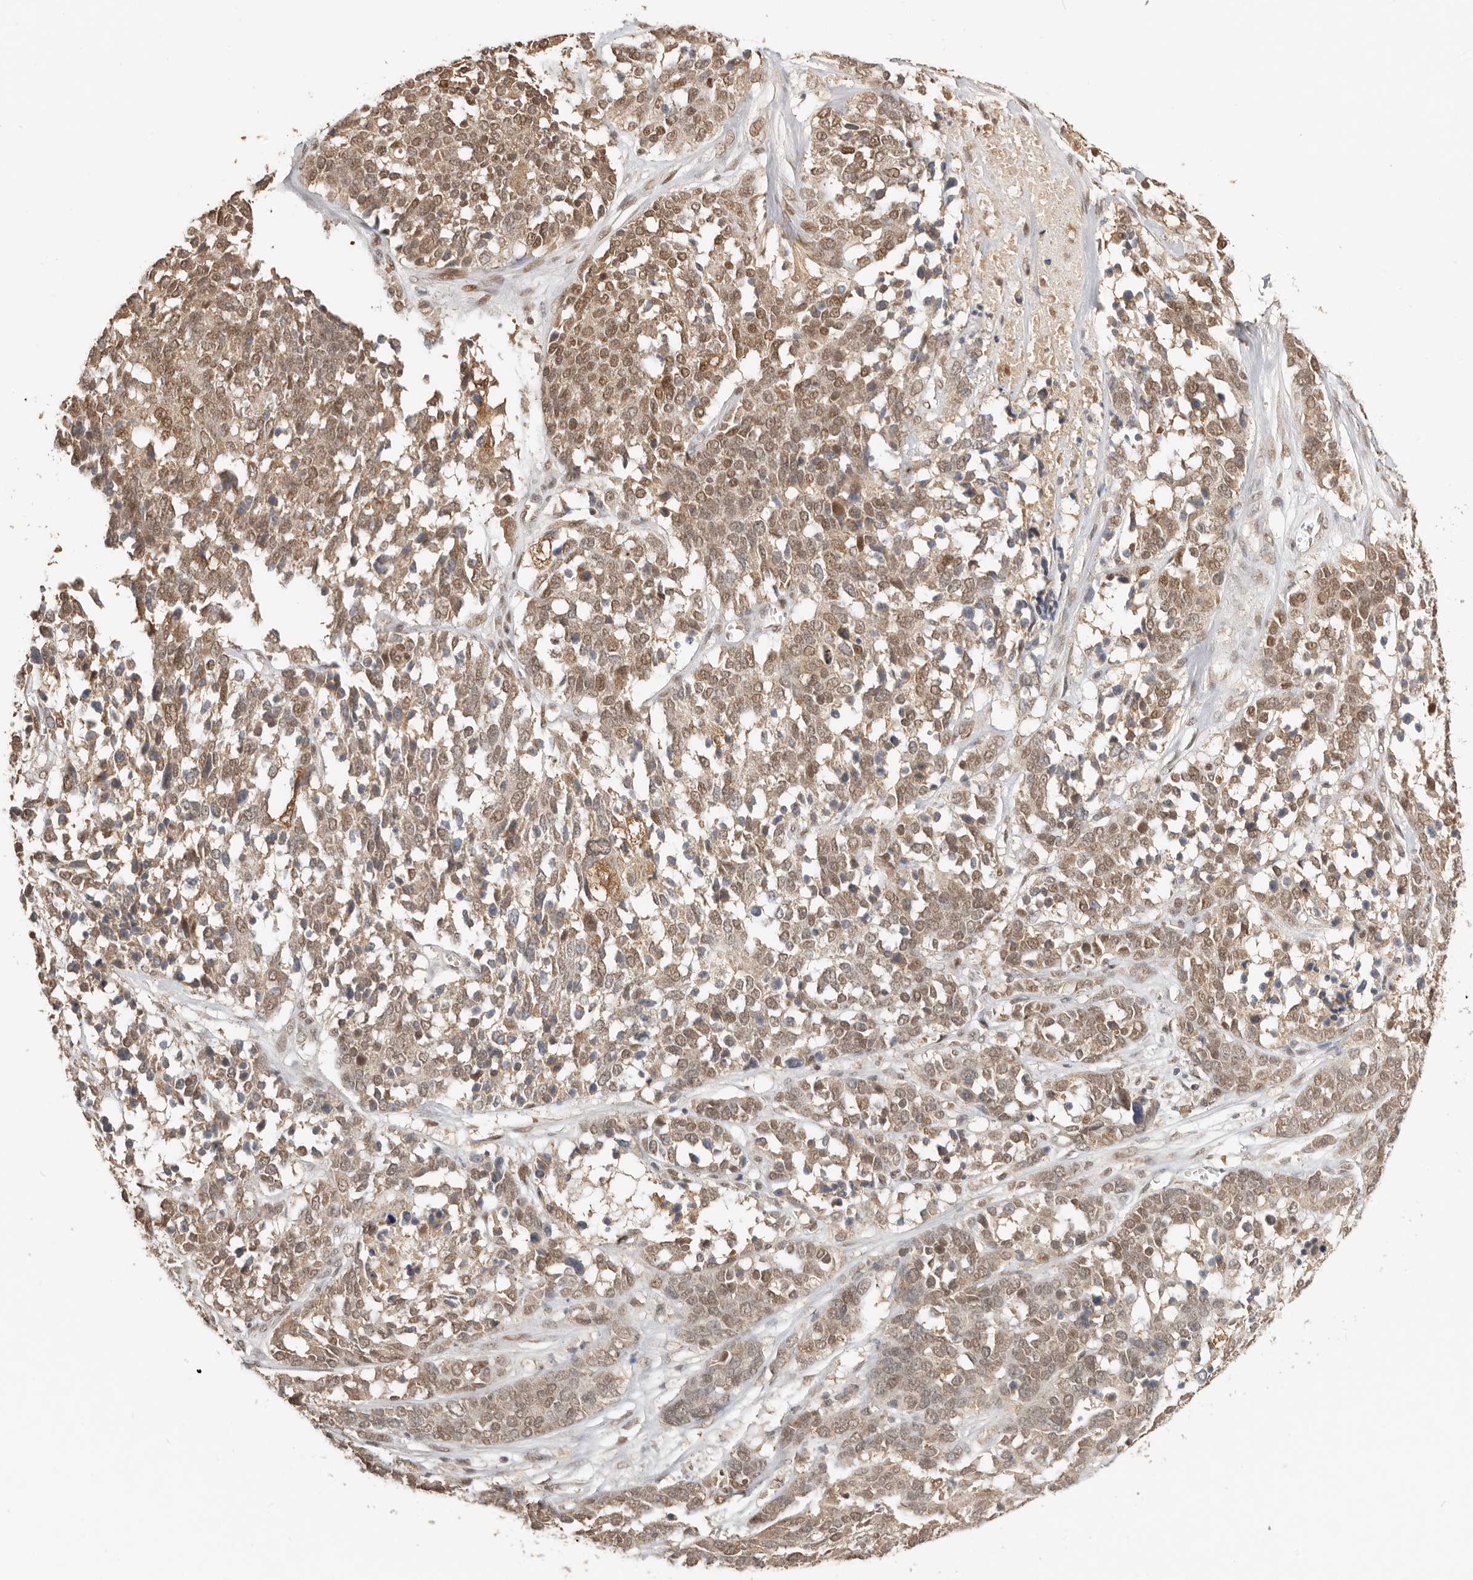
{"staining": {"intensity": "moderate", "quantity": ">75%", "location": "cytoplasmic/membranous,nuclear"}, "tissue": "ovarian cancer", "cell_type": "Tumor cells", "image_type": "cancer", "snomed": [{"axis": "morphology", "description": "Cystadenocarcinoma, serous, NOS"}, {"axis": "topography", "description": "Ovary"}], "caption": "A high-resolution photomicrograph shows immunohistochemistry (IHC) staining of ovarian cancer, which shows moderate cytoplasmic/membranous and nuclear expression in approximately >75% of tumor cells.", "gene": "SEC14L1", "patient": {"sex": "female", "age": 44}}